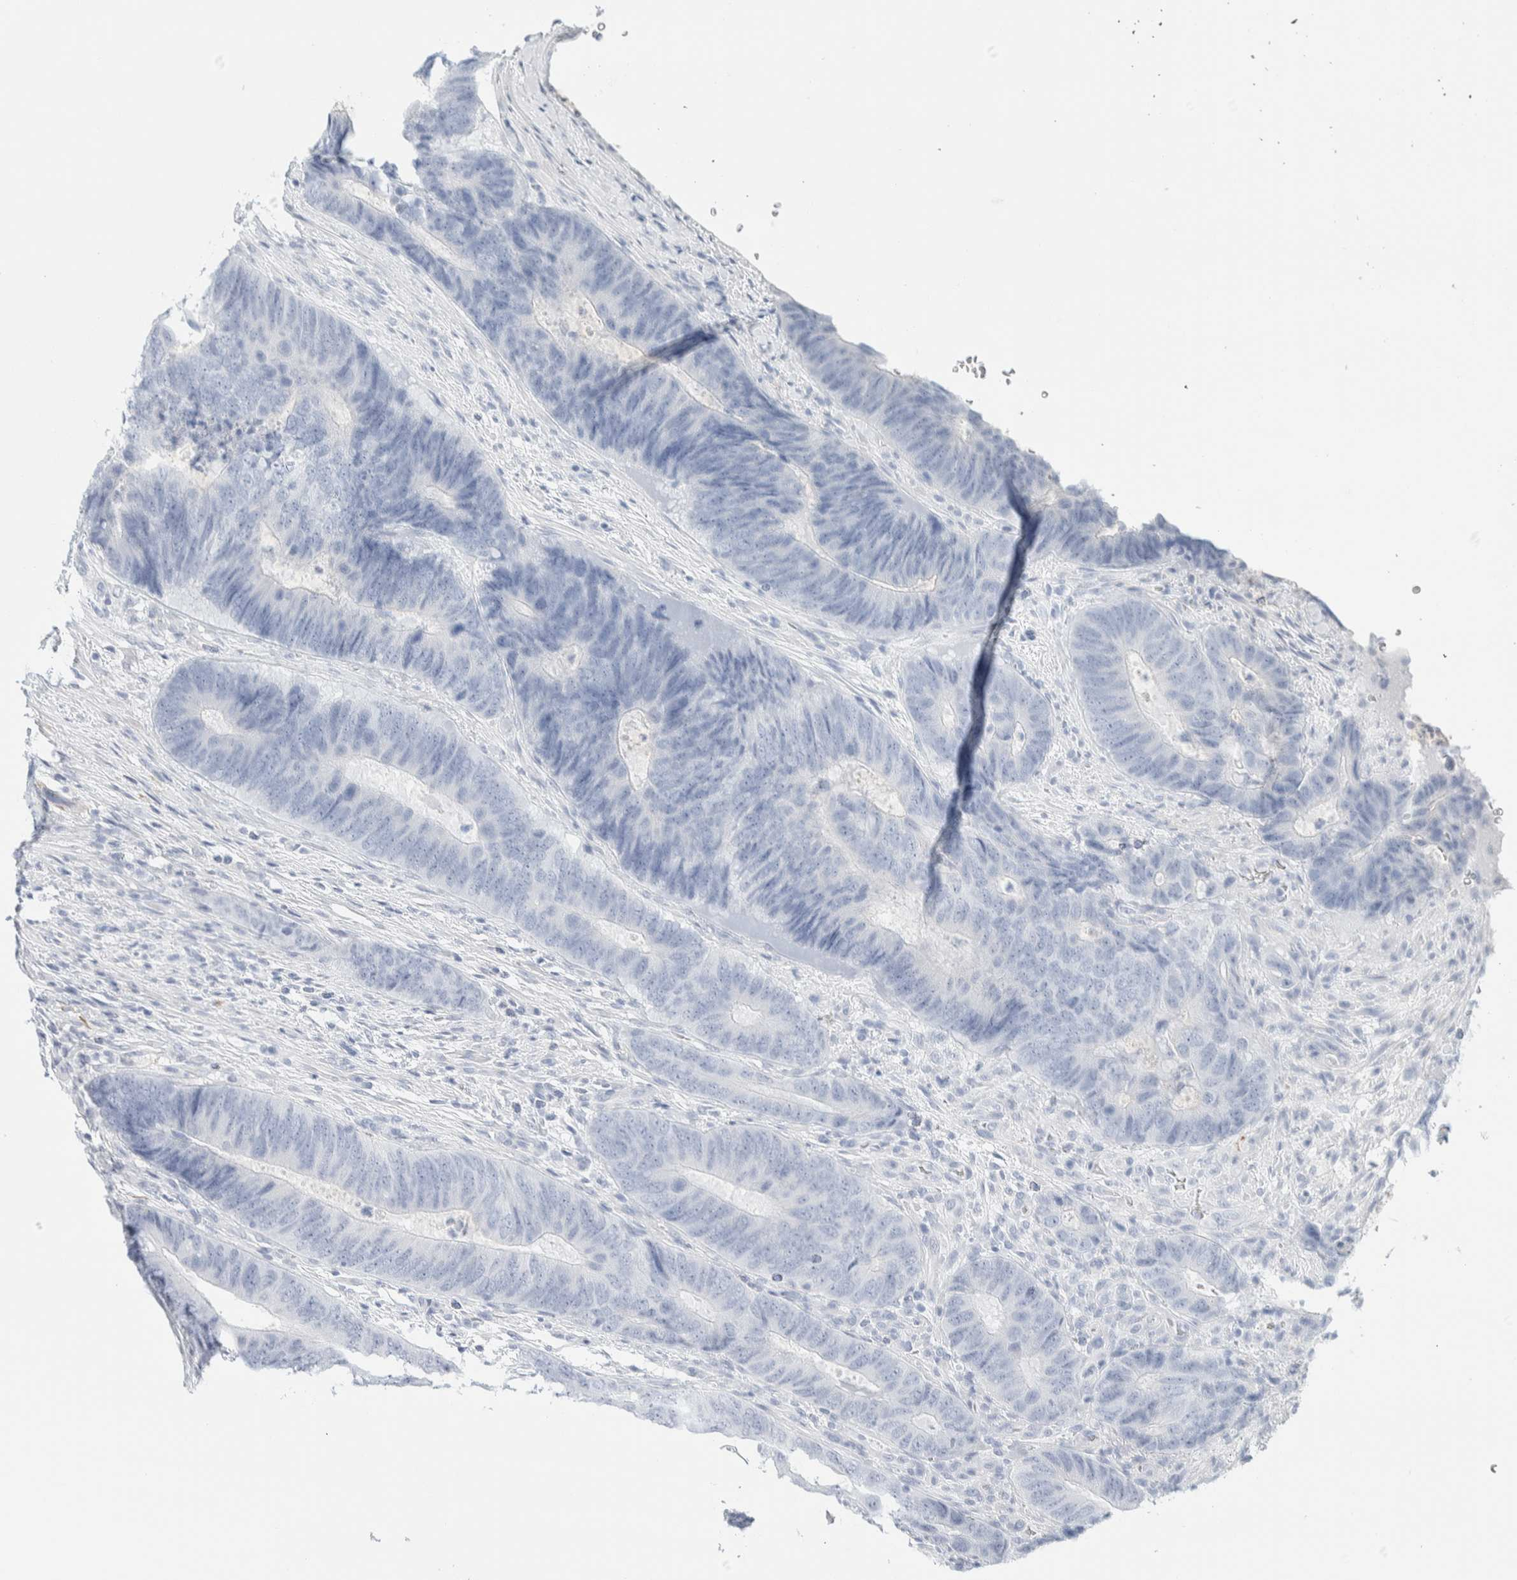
{"staining": {"intensity": "negative", "quantity": "none", "location": "none"}, "tissue": "colorectal cancer", "cell_type": "Tumor cells", "image_type": "cancer", "snomed": [{"axis": "morphology", "description": "Adenocarcinoma, NOS"}, {"axis": "topography", "description": "Colon"}], "caption": "Protein analysis of colorectal cancer exhibits no significant expression in tumor cells.", "gene": "ATCAY", "patient": {"sex": "male", "age": 56}}